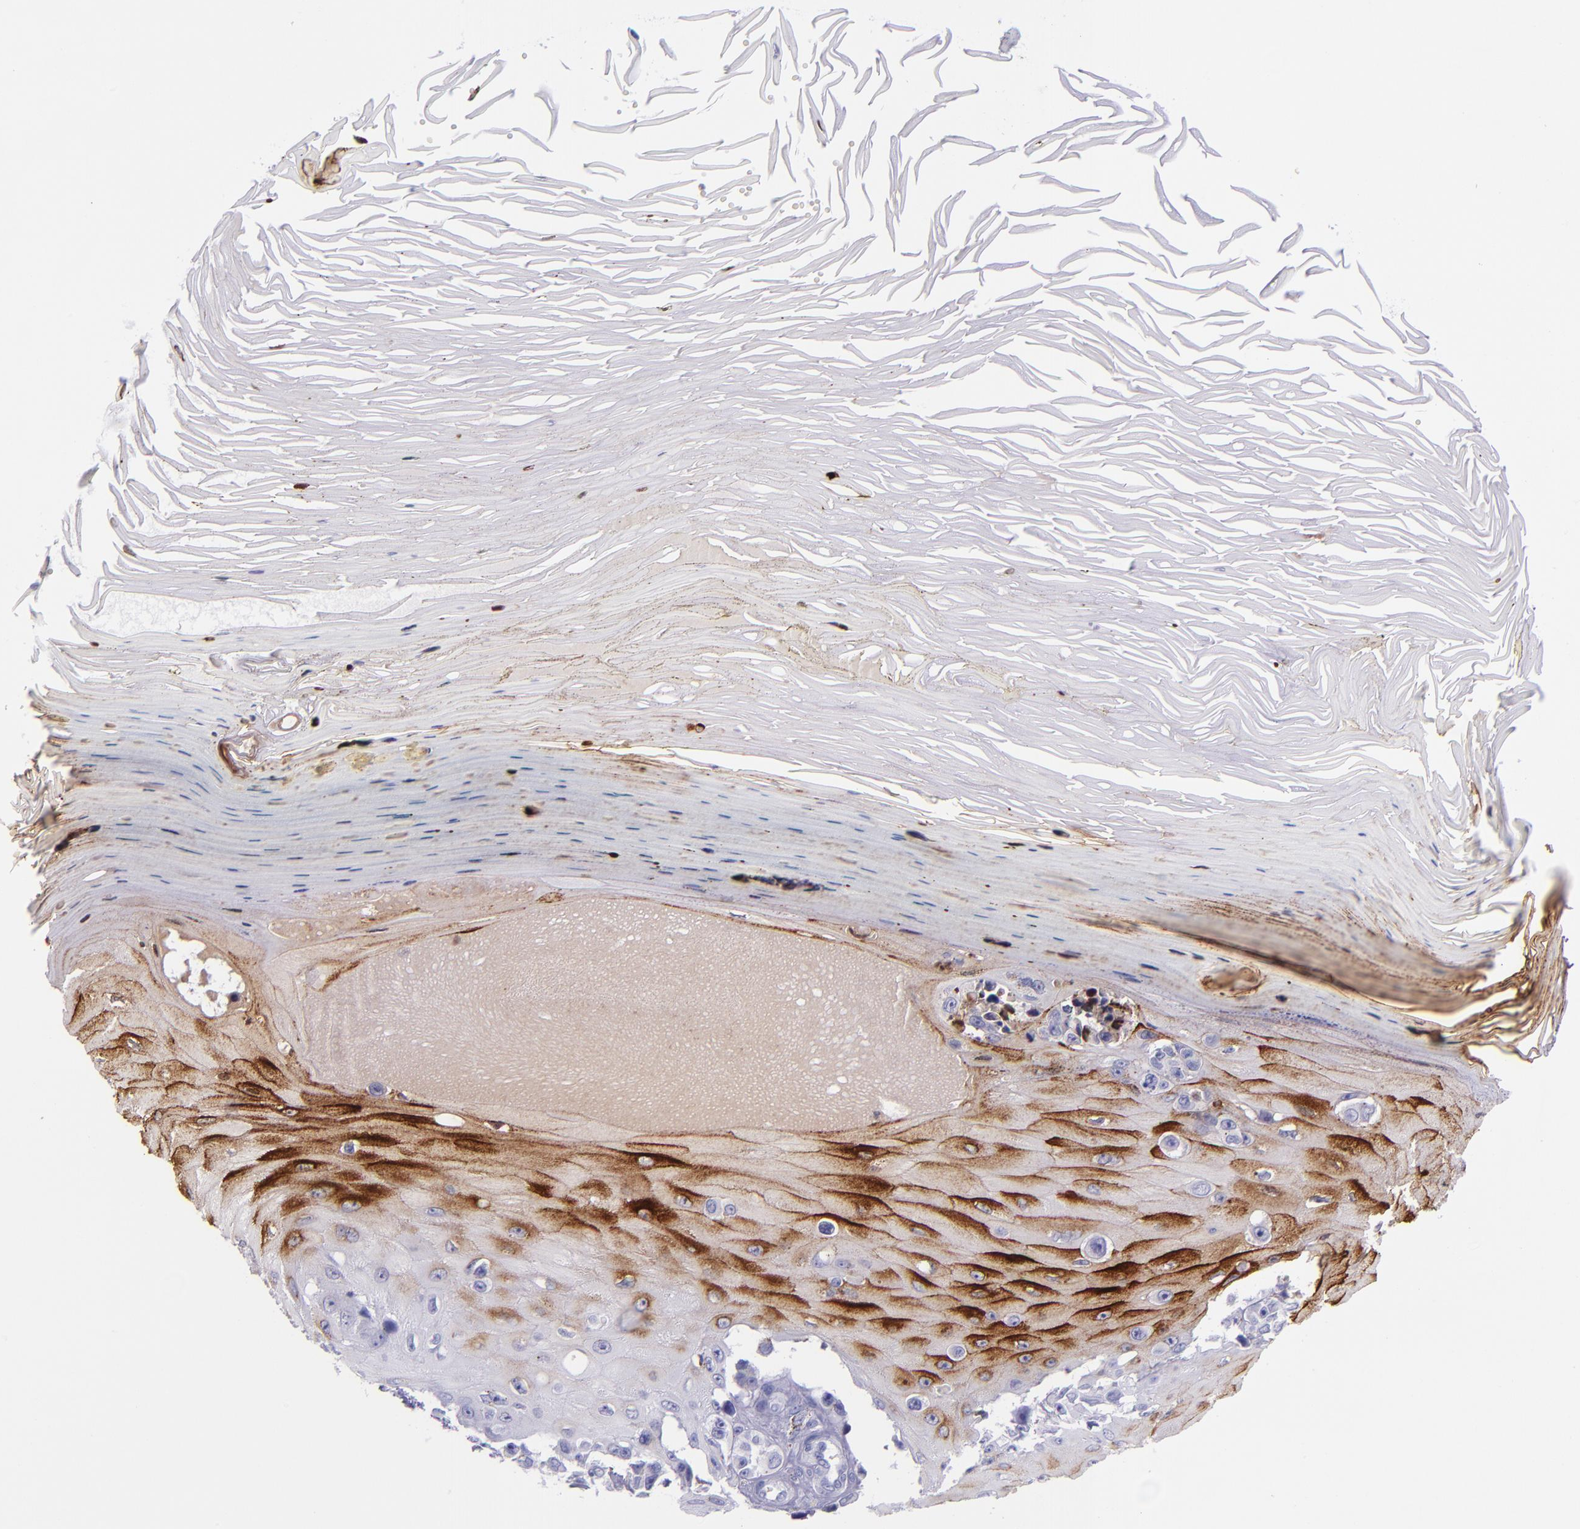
{"staining": {"intensity": "negative", "quantity": "none", "location": "none"}, "tissue": "melanoma", "cell_type": "Tumor cells", "image_type": "cancer", "snomed": [{"axis": "morphology", "description": "Malignant melanoma, NOS"}, {"axis": "topography", "description": "Skin"}], "caption": "Image shows no protein expression in tumor cells of malignant melanoma tissue.", "gene": "SLPI", "patient": {"sex": "female", "age": 82}}